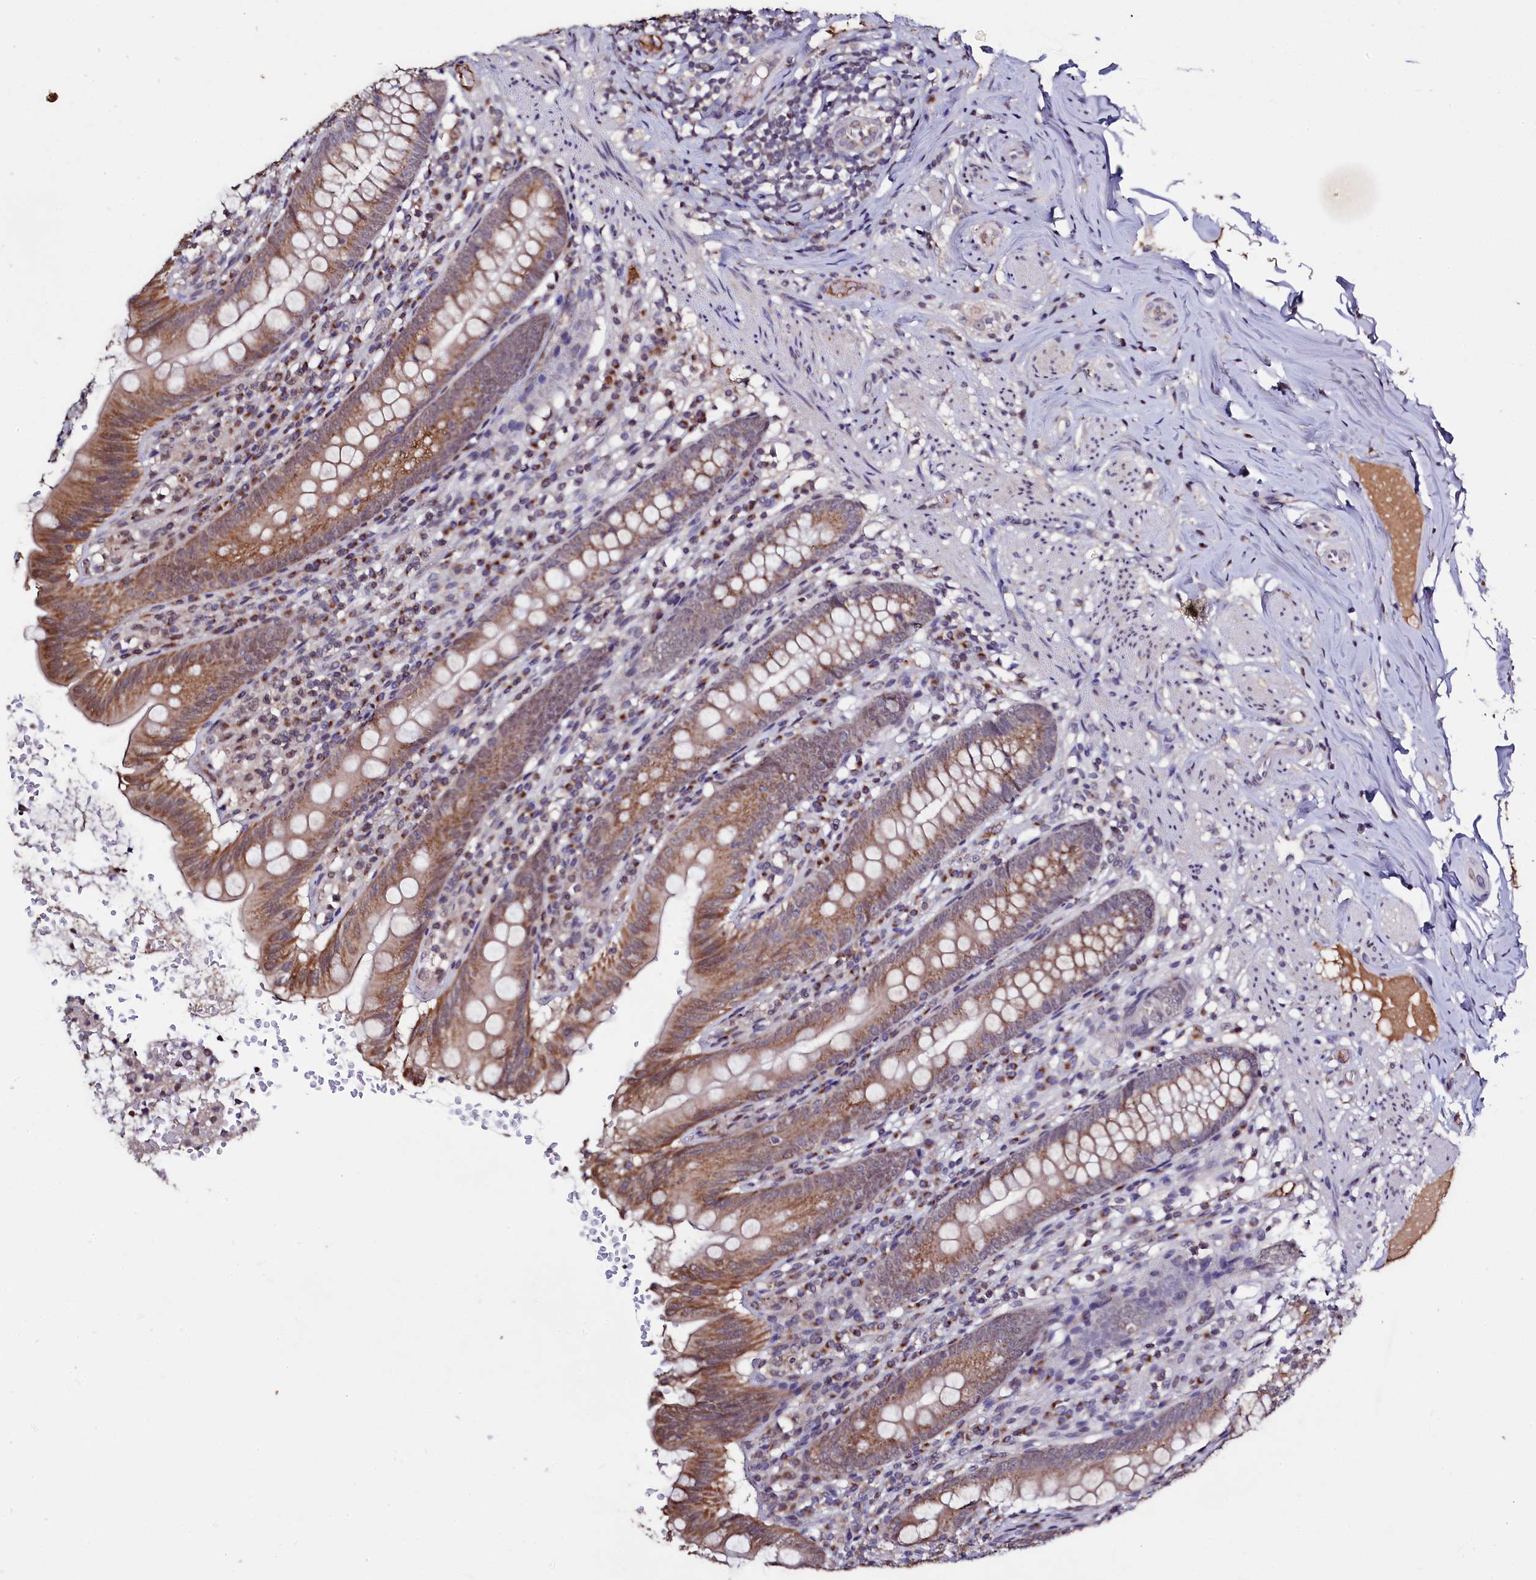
{"staining": {"intensity": "moderate", "quantity": ">75%", "location": "cytoplasmic/membranous"}, "tissue": "appendix", "cell_type": "Glandular cells", "image_type": "normal", "snomed": [{"axis": "morphology", "description": "Normal tissue, NOS"}, {"axis": "topography", "description": "Appendix"}], "caption": "DAB immunohistochemical staining of unremarkable human appendix exhibits moderate cytoplasmic/membranous protein expression in about >75% of glandular cells.", "gene": "SEC24C", "patient": {"sex": "male", "age": 55}}